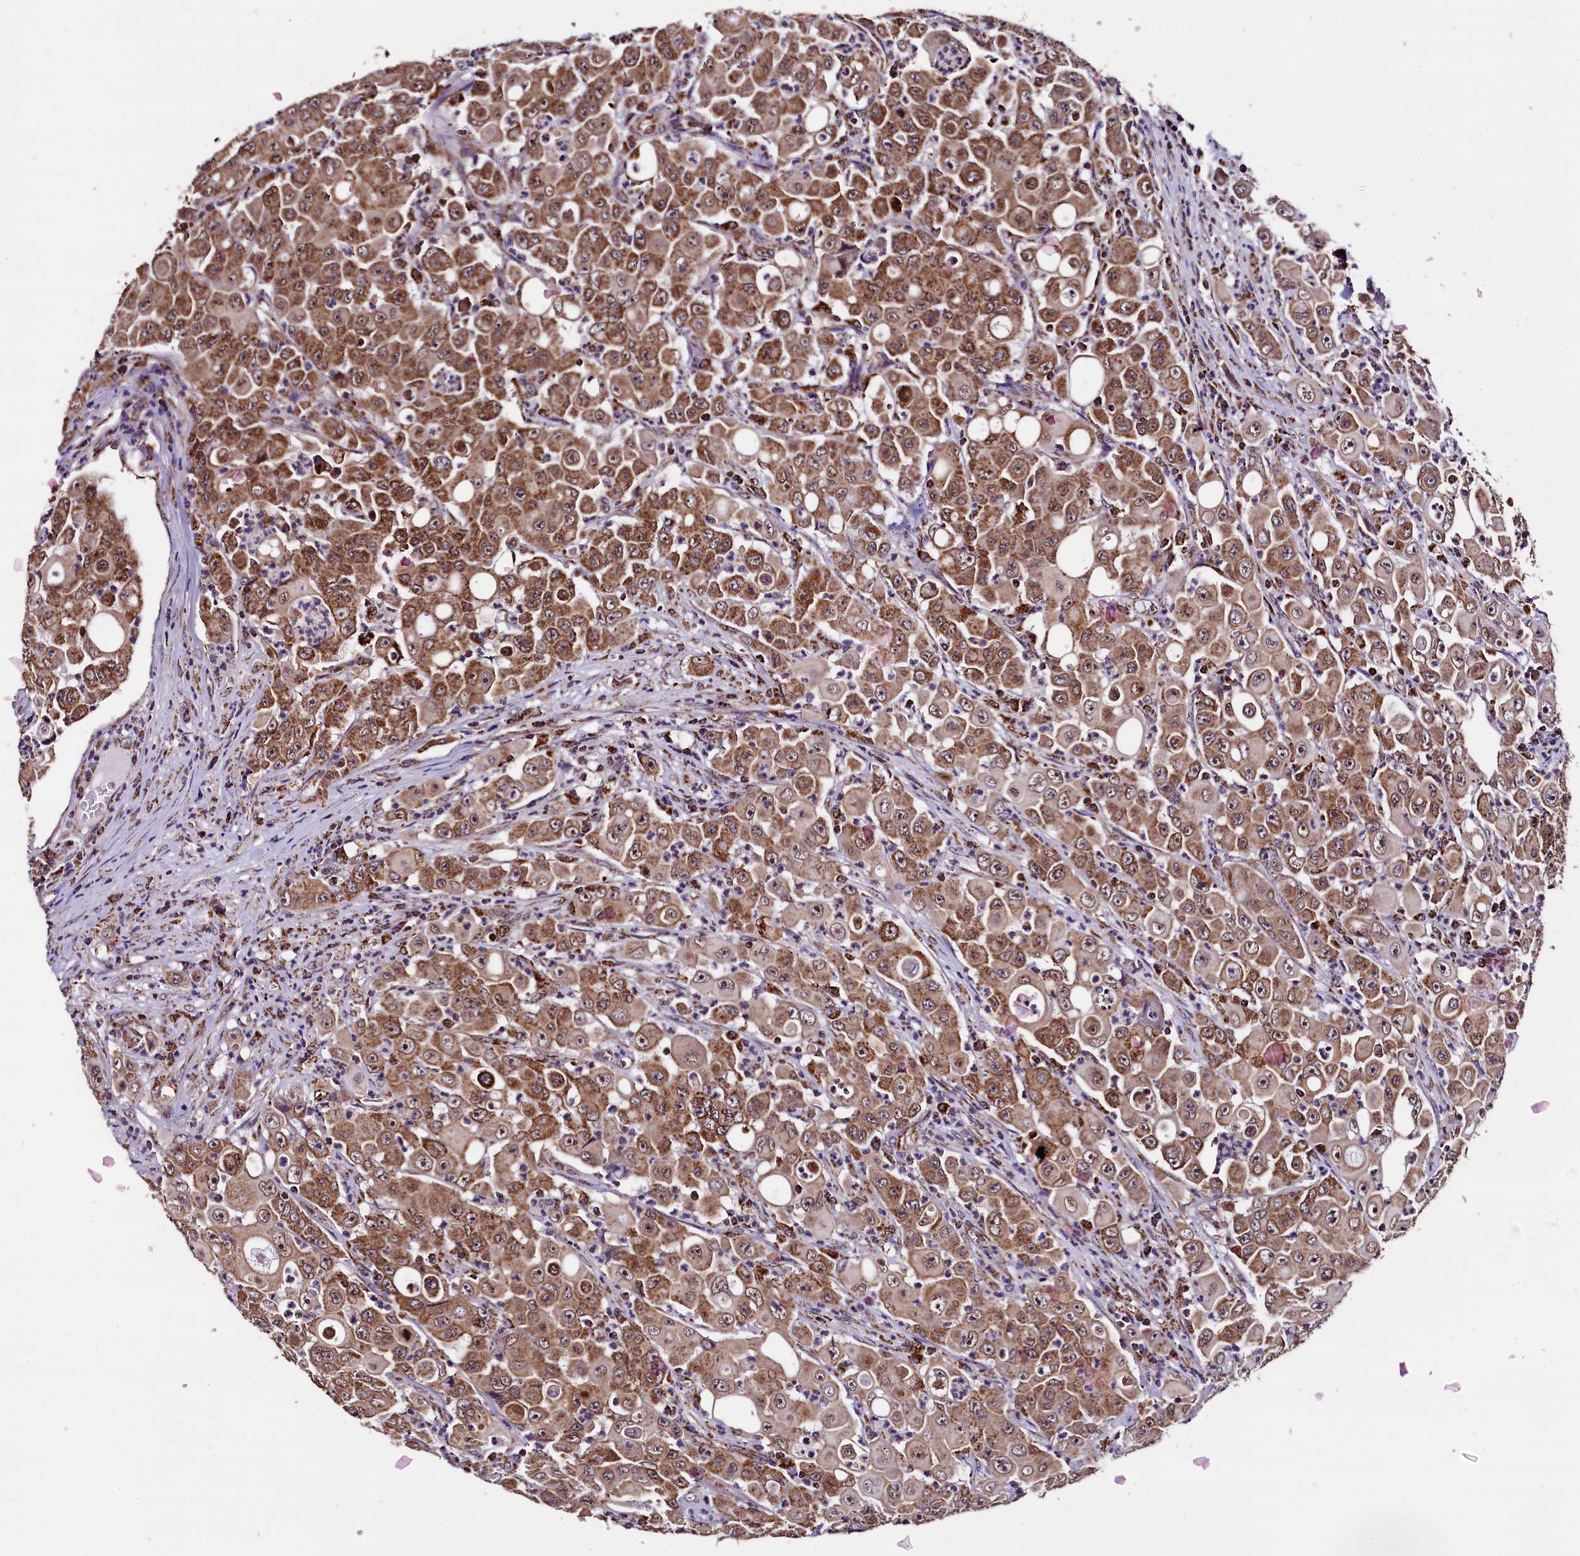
{"staining": {"intensity": "moderate", "quantity": ">75%", "location": "cytoplasmic/membranous,nuclear"}, "tissue": "colorectal cancer", "cell_type": "Tumor cells", "image_type": "cancer", "snomed": [{"axis": "morphology", "description": "Adenocarcinoma, NOS"}, {"axis": "topography", "description": "Colon"}], "caption": "There is medium levels of moderate cytoplasmic/membranous and nuclear expression in tumor cells of colorectal cancer (adenocarcinoma), as demonstrated by immunohistochemical staining (brown color).", "gene": "KLC2", "patient": {"sex": "male", "age": 51}}